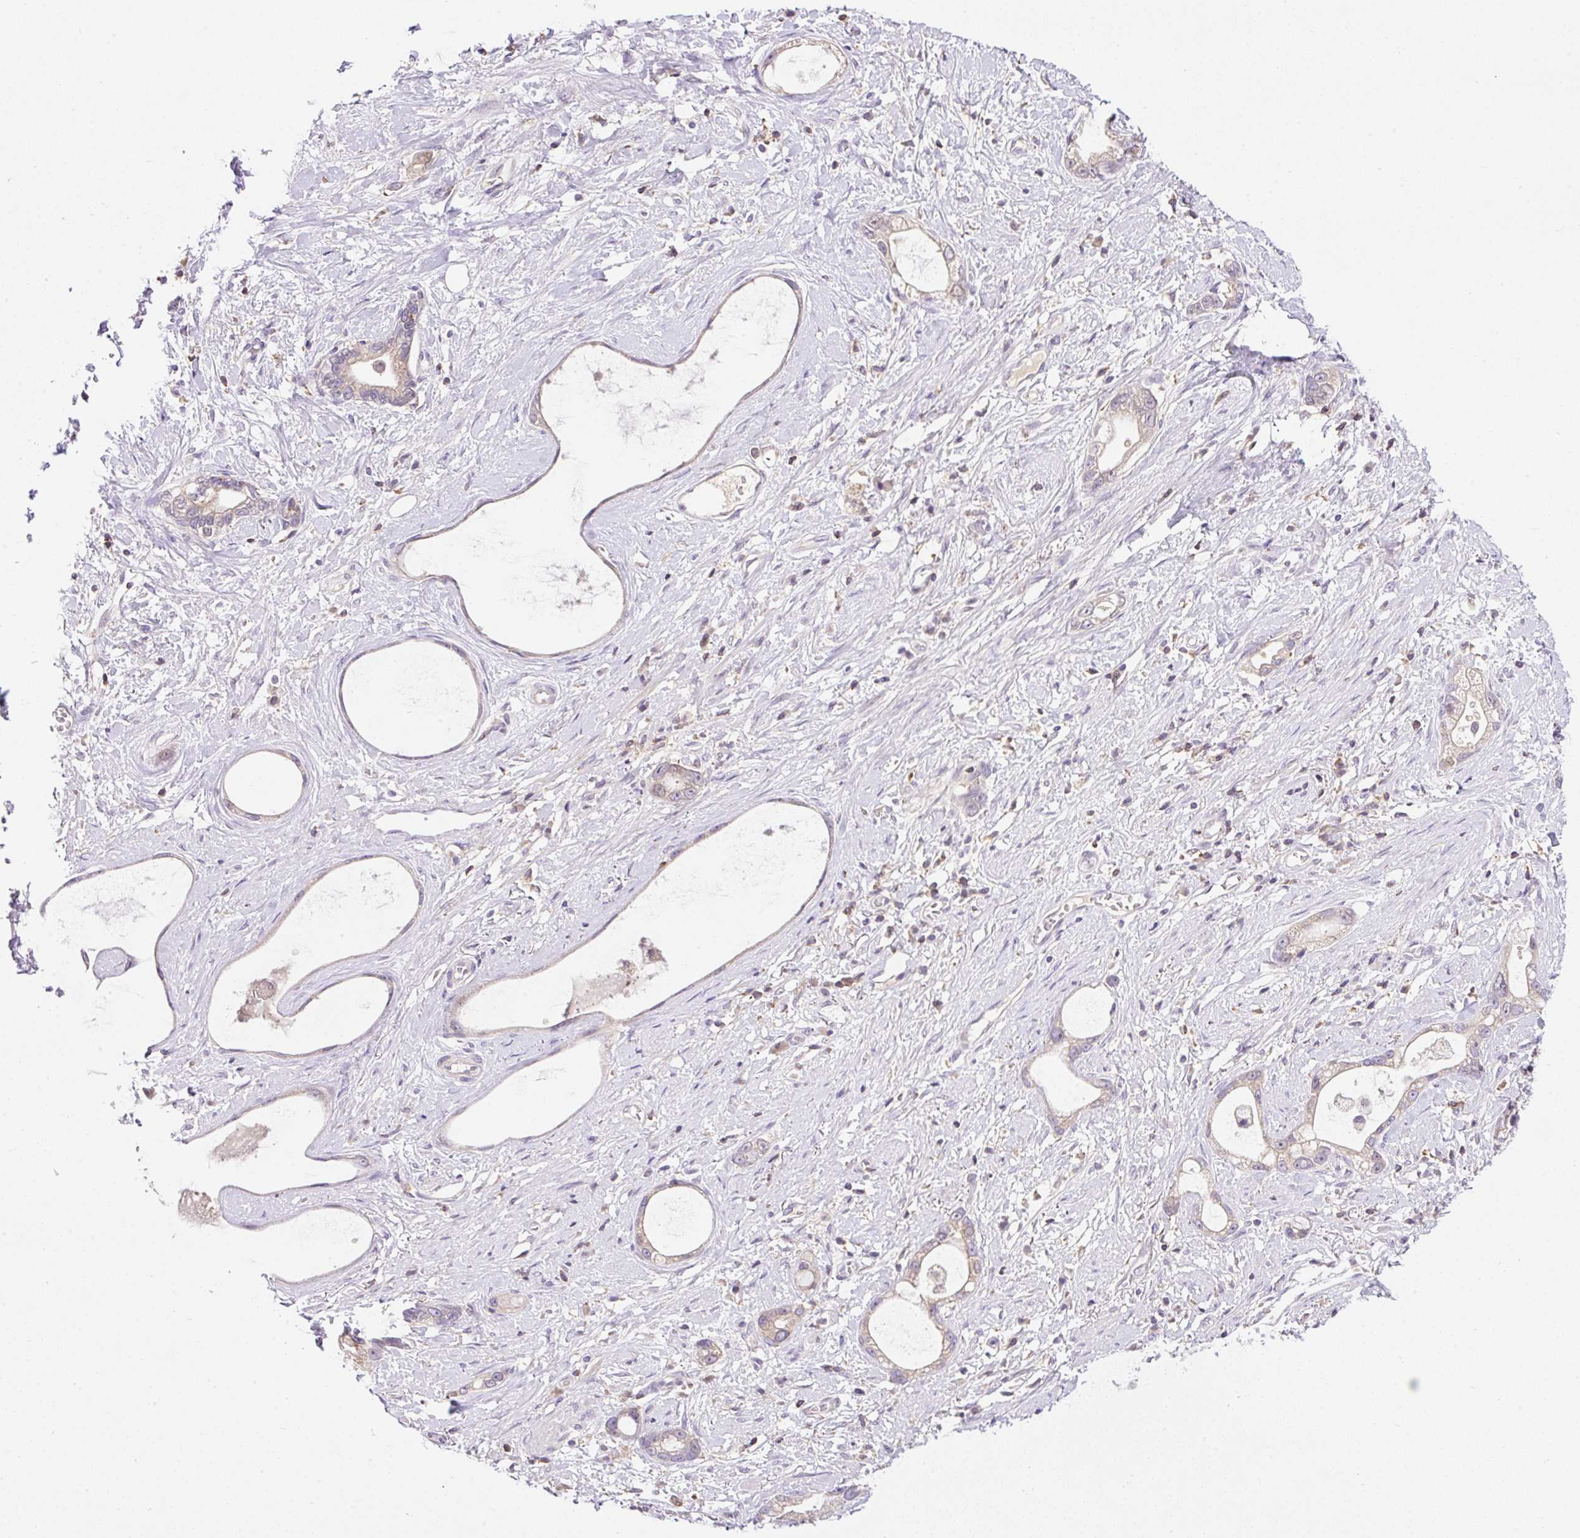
{"staining": {"intensity": "weak", "quantity": ">75%", "location": "cytoplasmic/membranous"}, "tissue": "stomach cancer", "cell_type": "Tumor cells", "image_type": "cancer", "snomed": [{"axis": "morphology", "description": "Adenocarcinoma, NOS"}, {"axis": "topography", "description": "Stomach"}], "caption": "A low amount of weak cytoplasmic/membranous positivity is appreciated in approximately >75% of tumor cells in stomach cancer (adenocarcinoma) tissue. (DAB IHC with brightfield microscopy, high magnification).", "gene": "CARD11", "patient": {"sex": "male", "age": 55}}